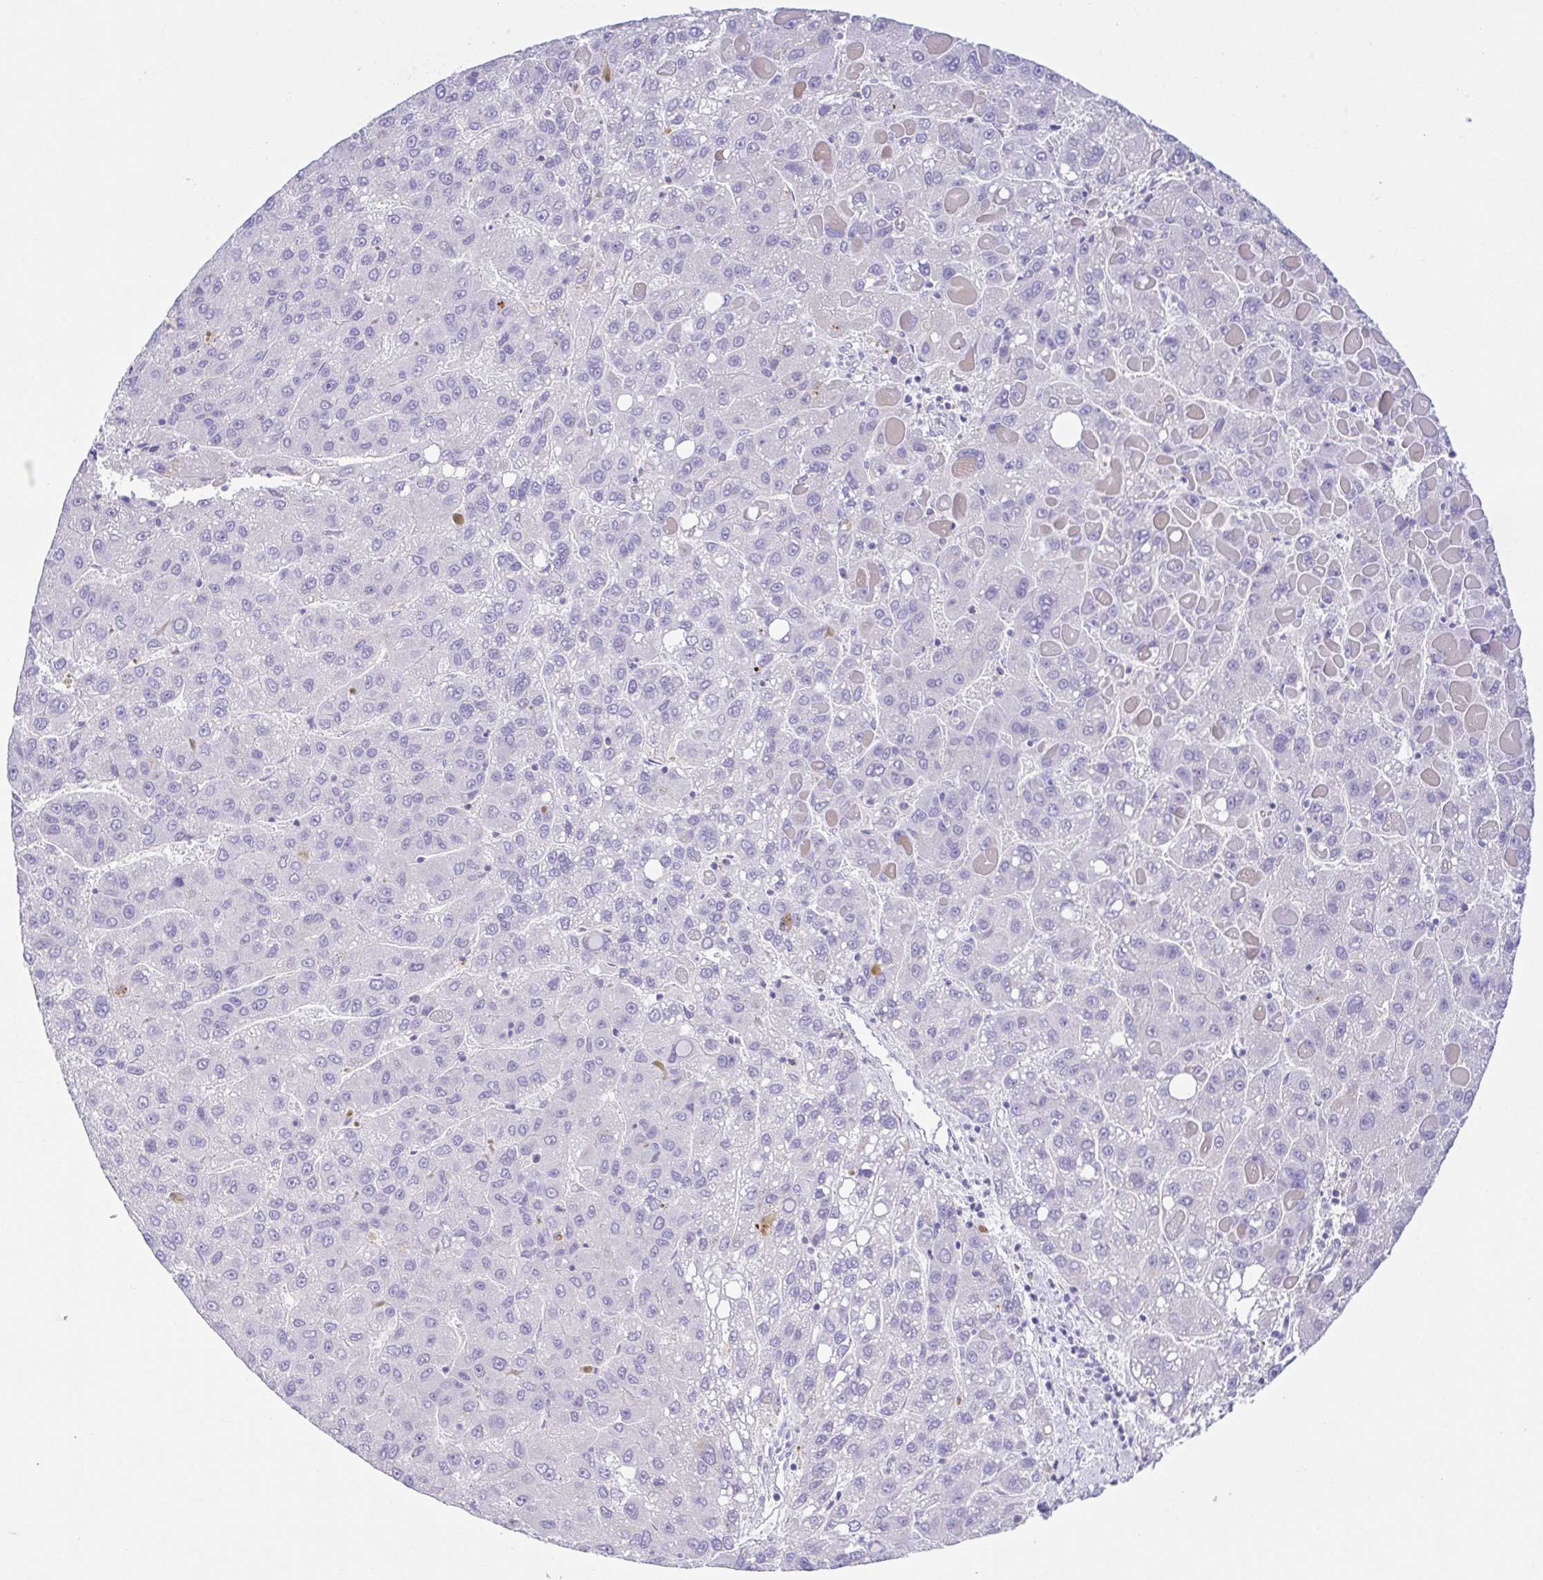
{"staining": {"intensity": "negative", "quantity": "none", "location": "none"}, "tissue": "liver cancer", "cell_type": "Tumor cells", "image_type": "cancer", "snomed": [{"axis": "morphology", "description": "Carcinoma, Hepatocellular, NOS"}, {"axis": "topography", "description": "Liver"}], "caption": "An IHC micrograph of hepatocellular carcinoma (liver) is shown. There is no staining in tumor cells of hepatocellular carcinoma (liver).", "gene": "PGLYRP1", "patient": {"sex": "female", "age": 82}}